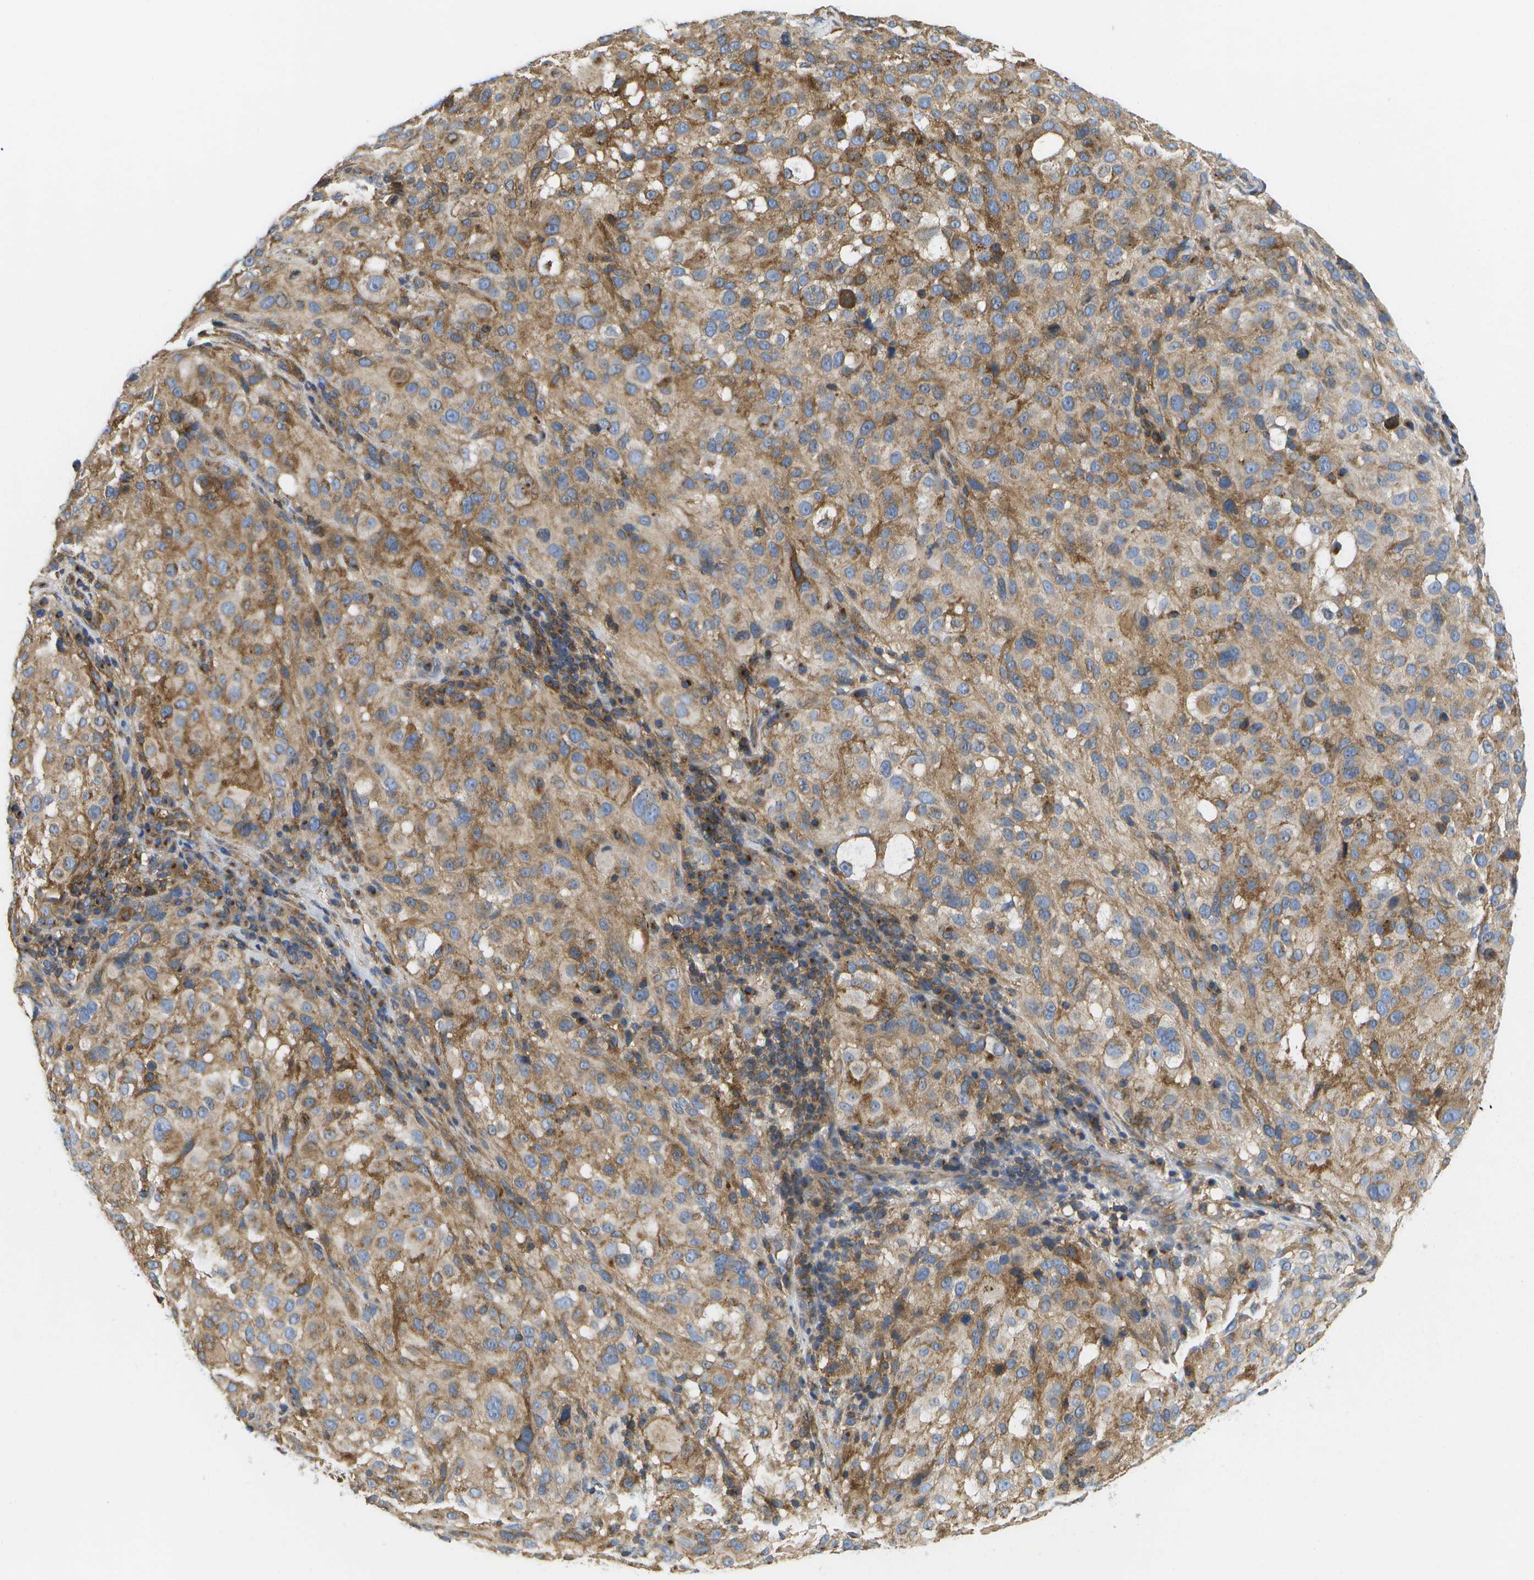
{"staining": {"intensity": "moderate", "quantity": ">75%", "location": "cytoplasmic/membranous"}, "tissue": "melanoma", "cell_type": "Tumor cells", "image_type": "cancer", "snomed": [{"axis": "morphology", "description": "Necrosis, NOS"}, {"axis": "morphology", "description": "Malignant melanoma, NOS"}, {"axis": "topography", "description": "Skin"}], "caption": "This photomicrograph reveals immunohistochemistry staining of human malignant melanoma, with medium moderate cytoplasmic/membranous expression in approximately >75% of tumor cells.", "gene": "BST2", "patient": {"sex": "female", "age": 87}}